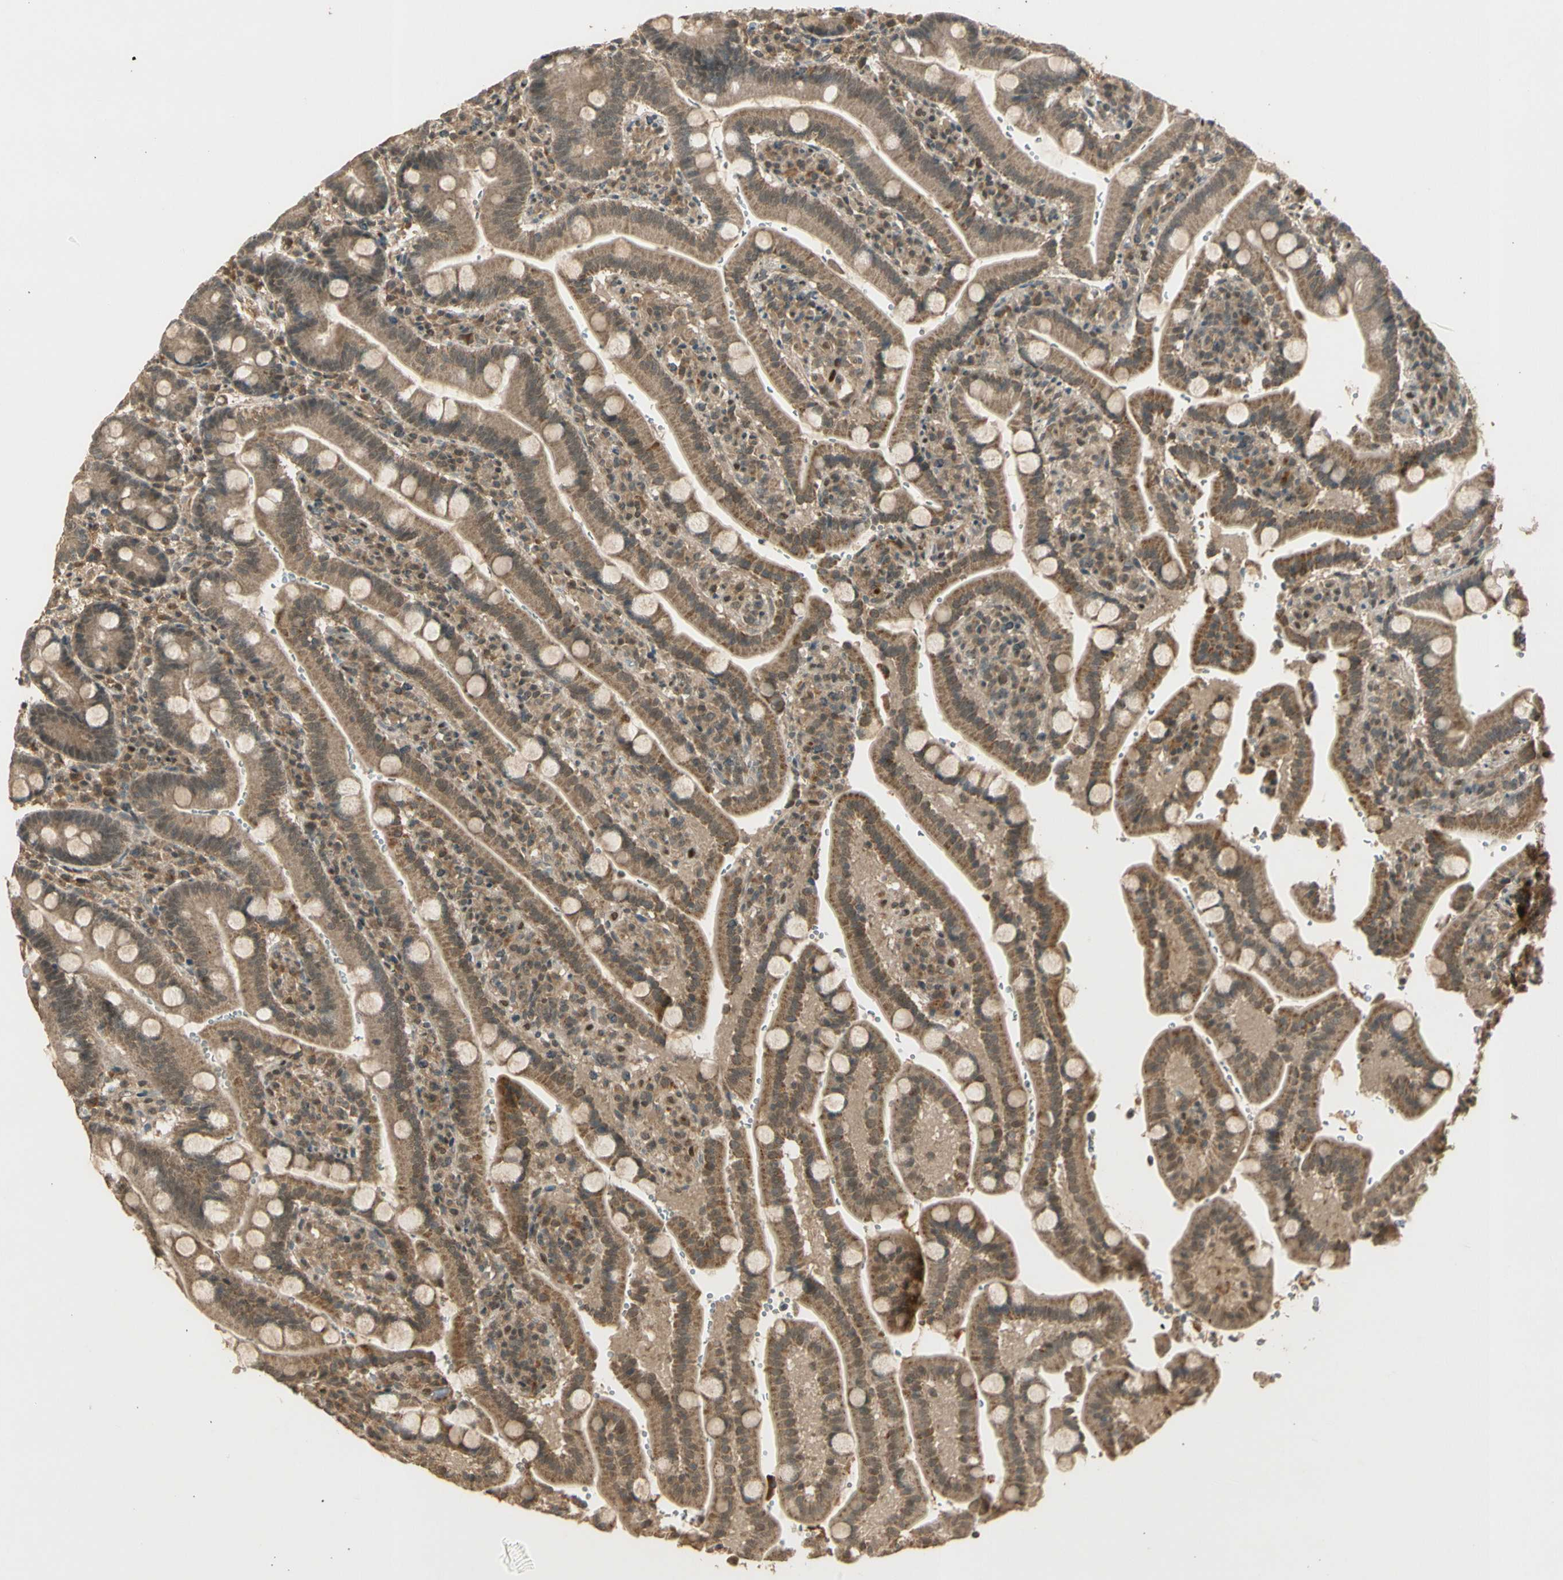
{"staining": {"intensity": "moderate", "quantity": ">75%", "location": "cytoplasmic/membranous"}, "tissue": "duodenum", "cell_type": "Glandular cells", "image_type": "normal", "snomed": [{"axis": "morphology", "description": "Normal tissue, NOS"}, {"axis": "topography", "description": "Small intestine, NOS"}], "caption": "Immunohistochemical staining of unremarkable human duodenum demonstrates moderate cytoplasmic/membranous protein staining in about >75% of glandular cells.", "gene": "GMEB2", "patient": {"sex": "female", "age": 71}}